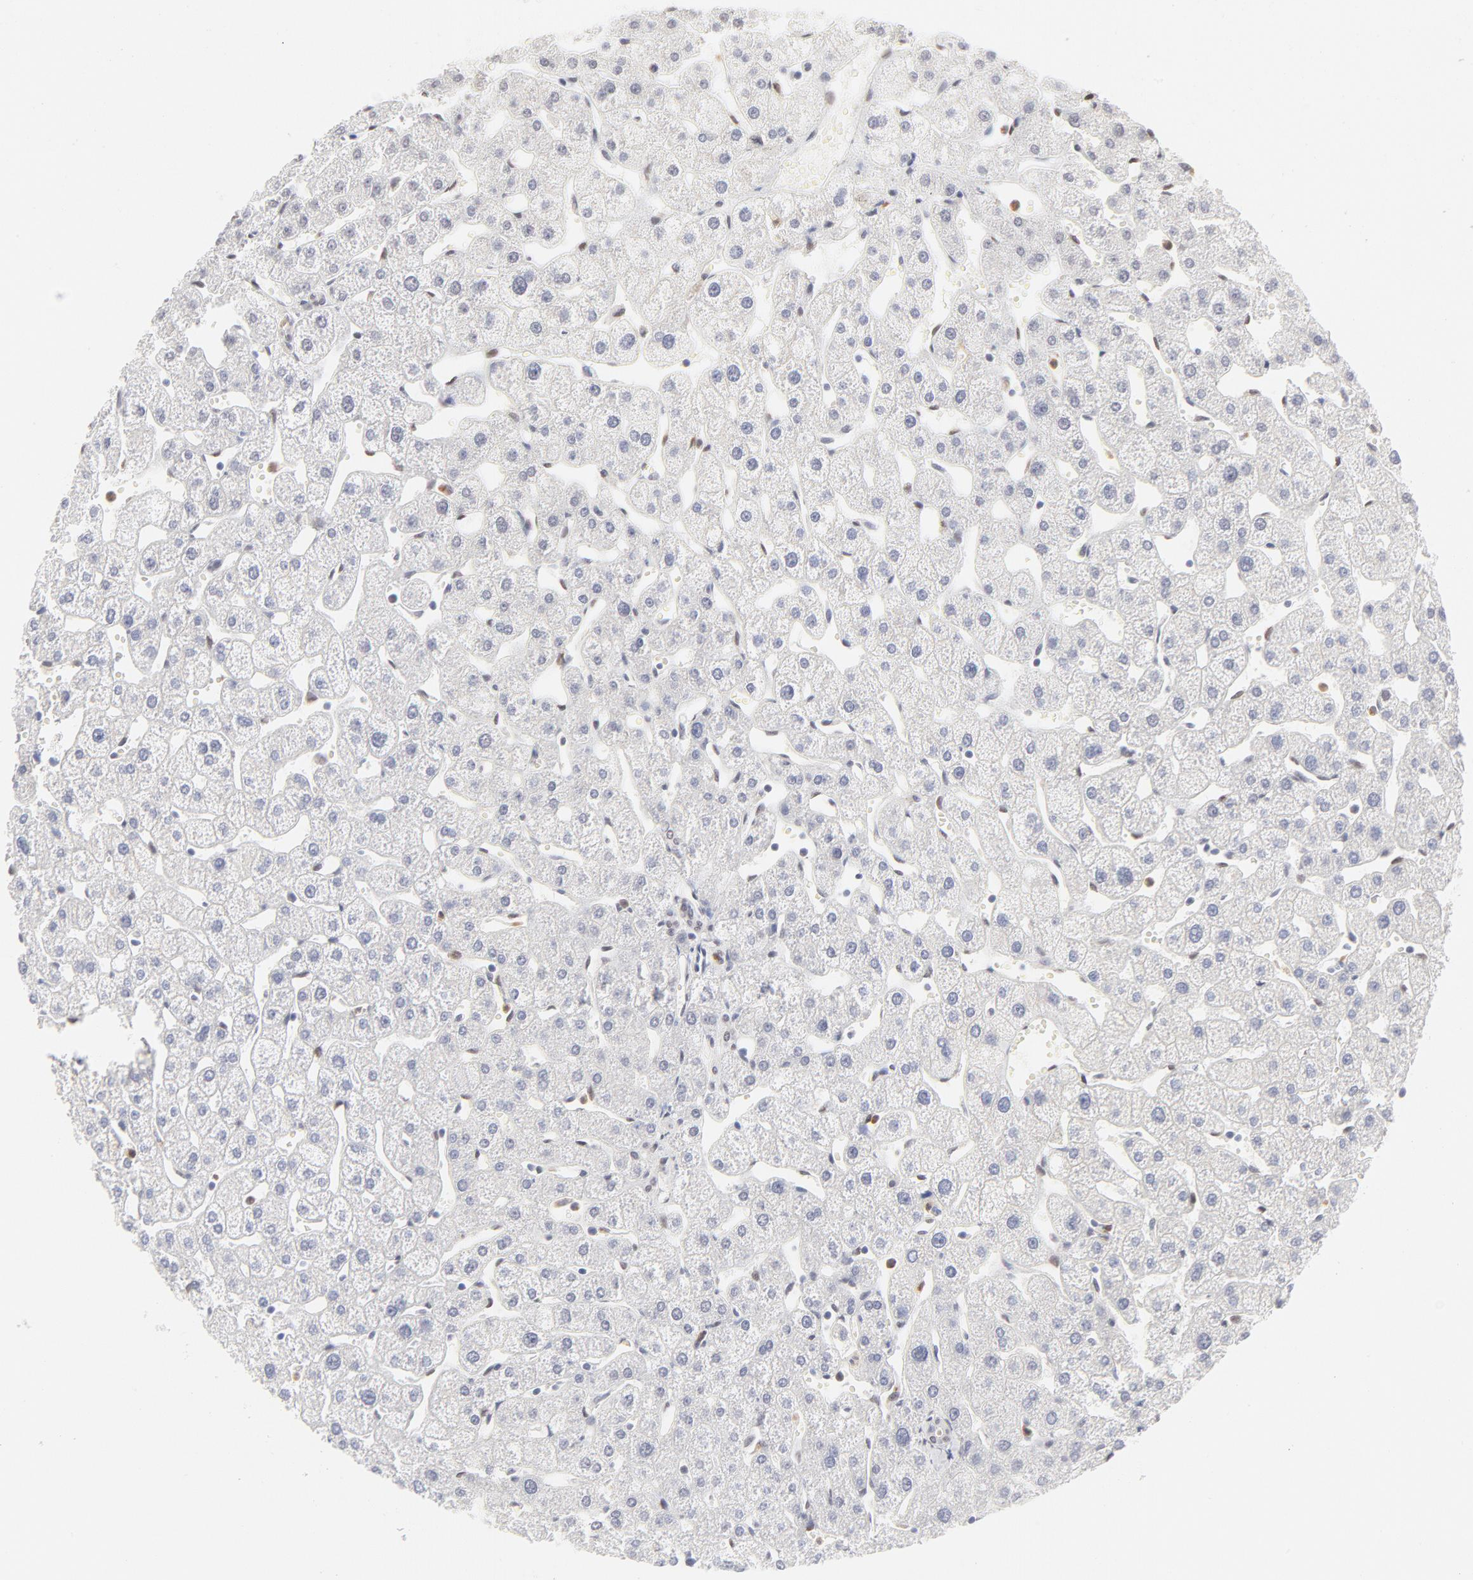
{"staining": {"intensity": "weak", "quantity": "25%-75%", "location": "nuclear"}, "tissue": "liver", "cell_type": "Cholangiocytes", "image_type": "normal", "snomed": [{"axis": "morphology", "description": "Normal tissue, NOS"}, {"axis": "topography", "description": "Liver"}], "caption": "Liver stained with DAB immunohistochemistry displays low levels of weak nuclear positivity in approximately 25%-75% of cholangiocytes.", "gene": "PBX1", "patient": {"sex": "male", "age": 67}}